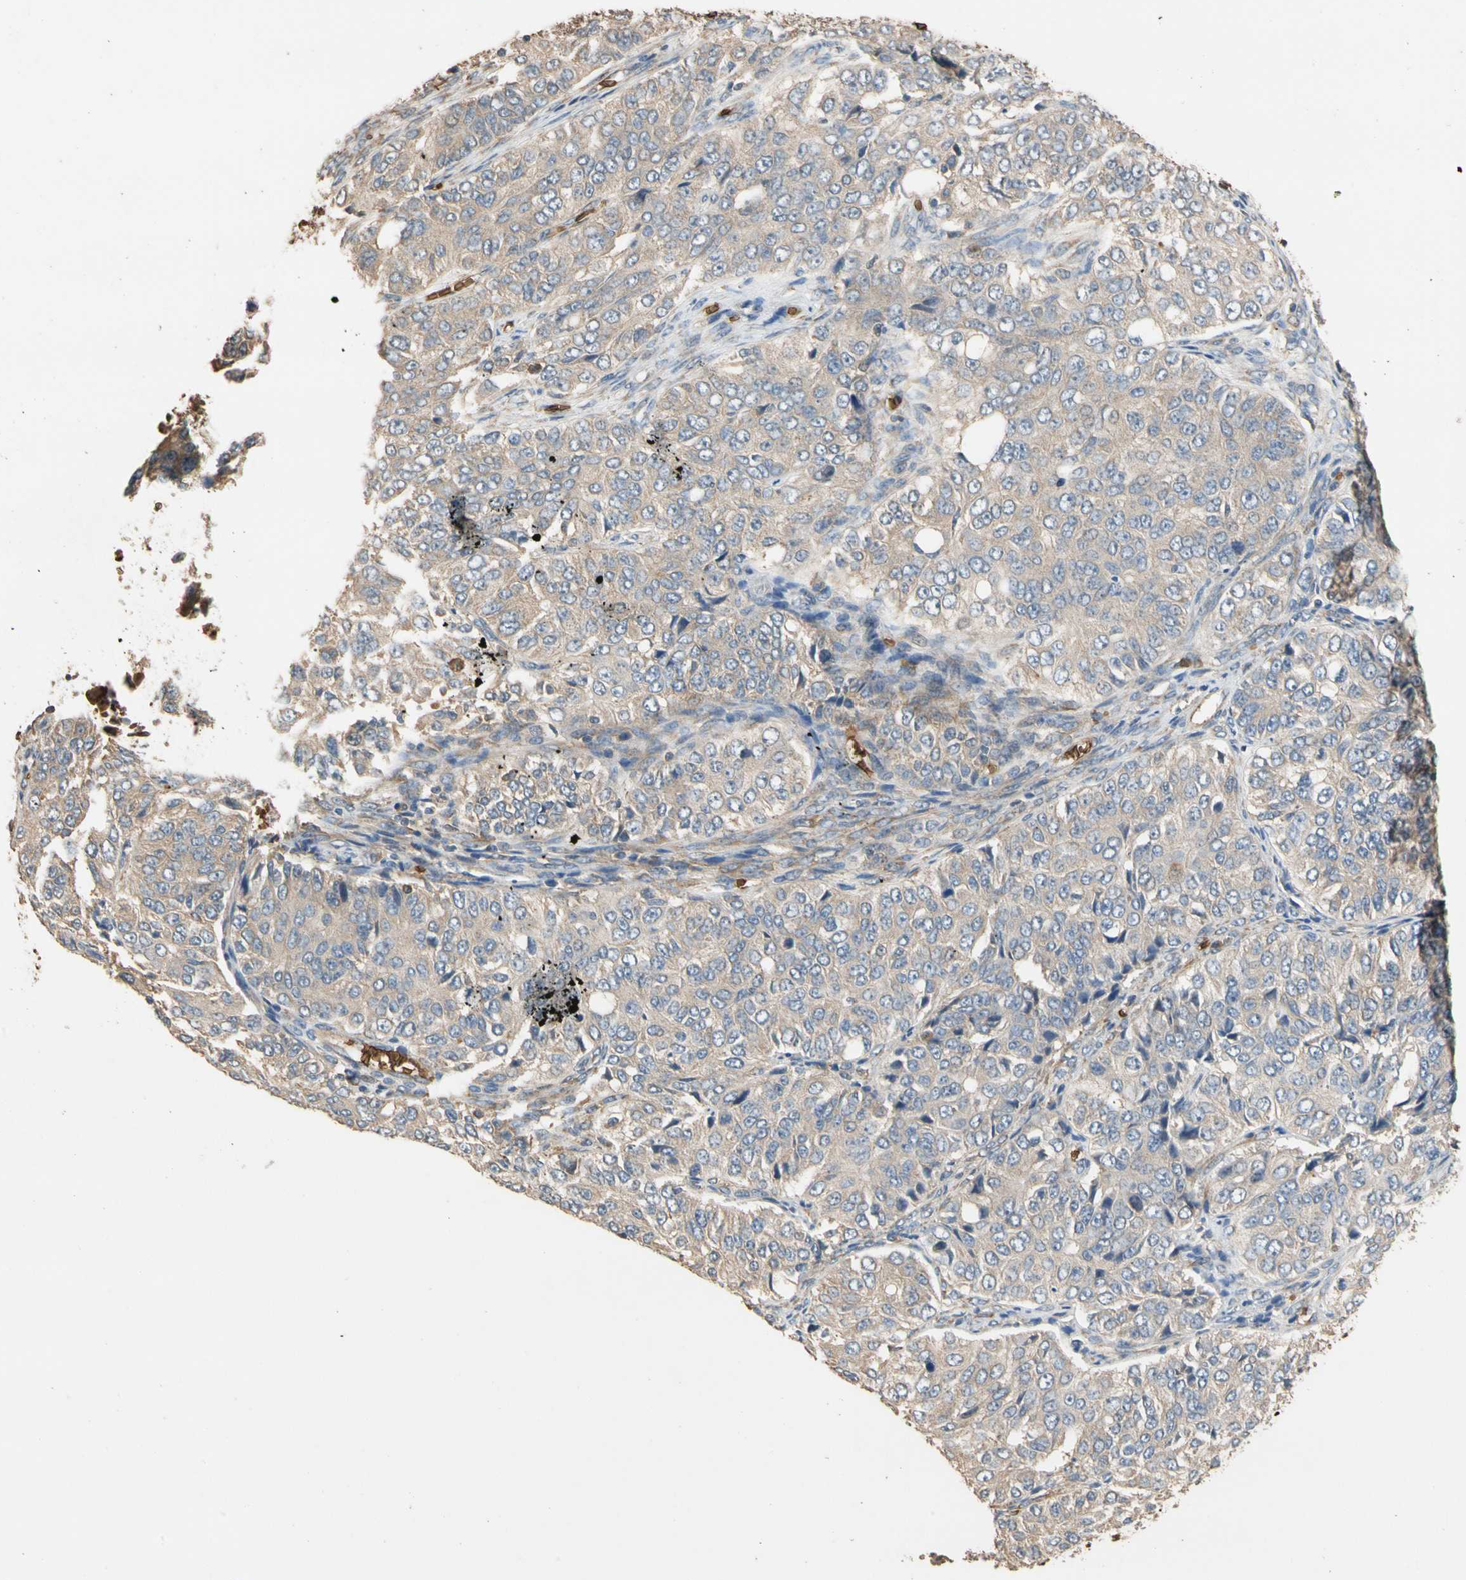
{"staining": {"intensity": "weak", "quantity": "25%-75%", "location": "cytoplasmic/membranous"}, "tissue": "ovarian cancer", "cell_type": "Tumor cells", "image_type": "cancer", "snomed": [{"axis": "morphology", "description": "Carcinoma, endometroid"}, {"axis": "topography", "description": "Ovary"}], "caption": "Ovarian cancer tissue reveals weak cytoplasmic/membranous positivity in approximately 25%-75% of tumor cells, visualized by immunohistochemistry.", "gene": "RIOK2", "patient": {"sex": "female", "age": 51}}